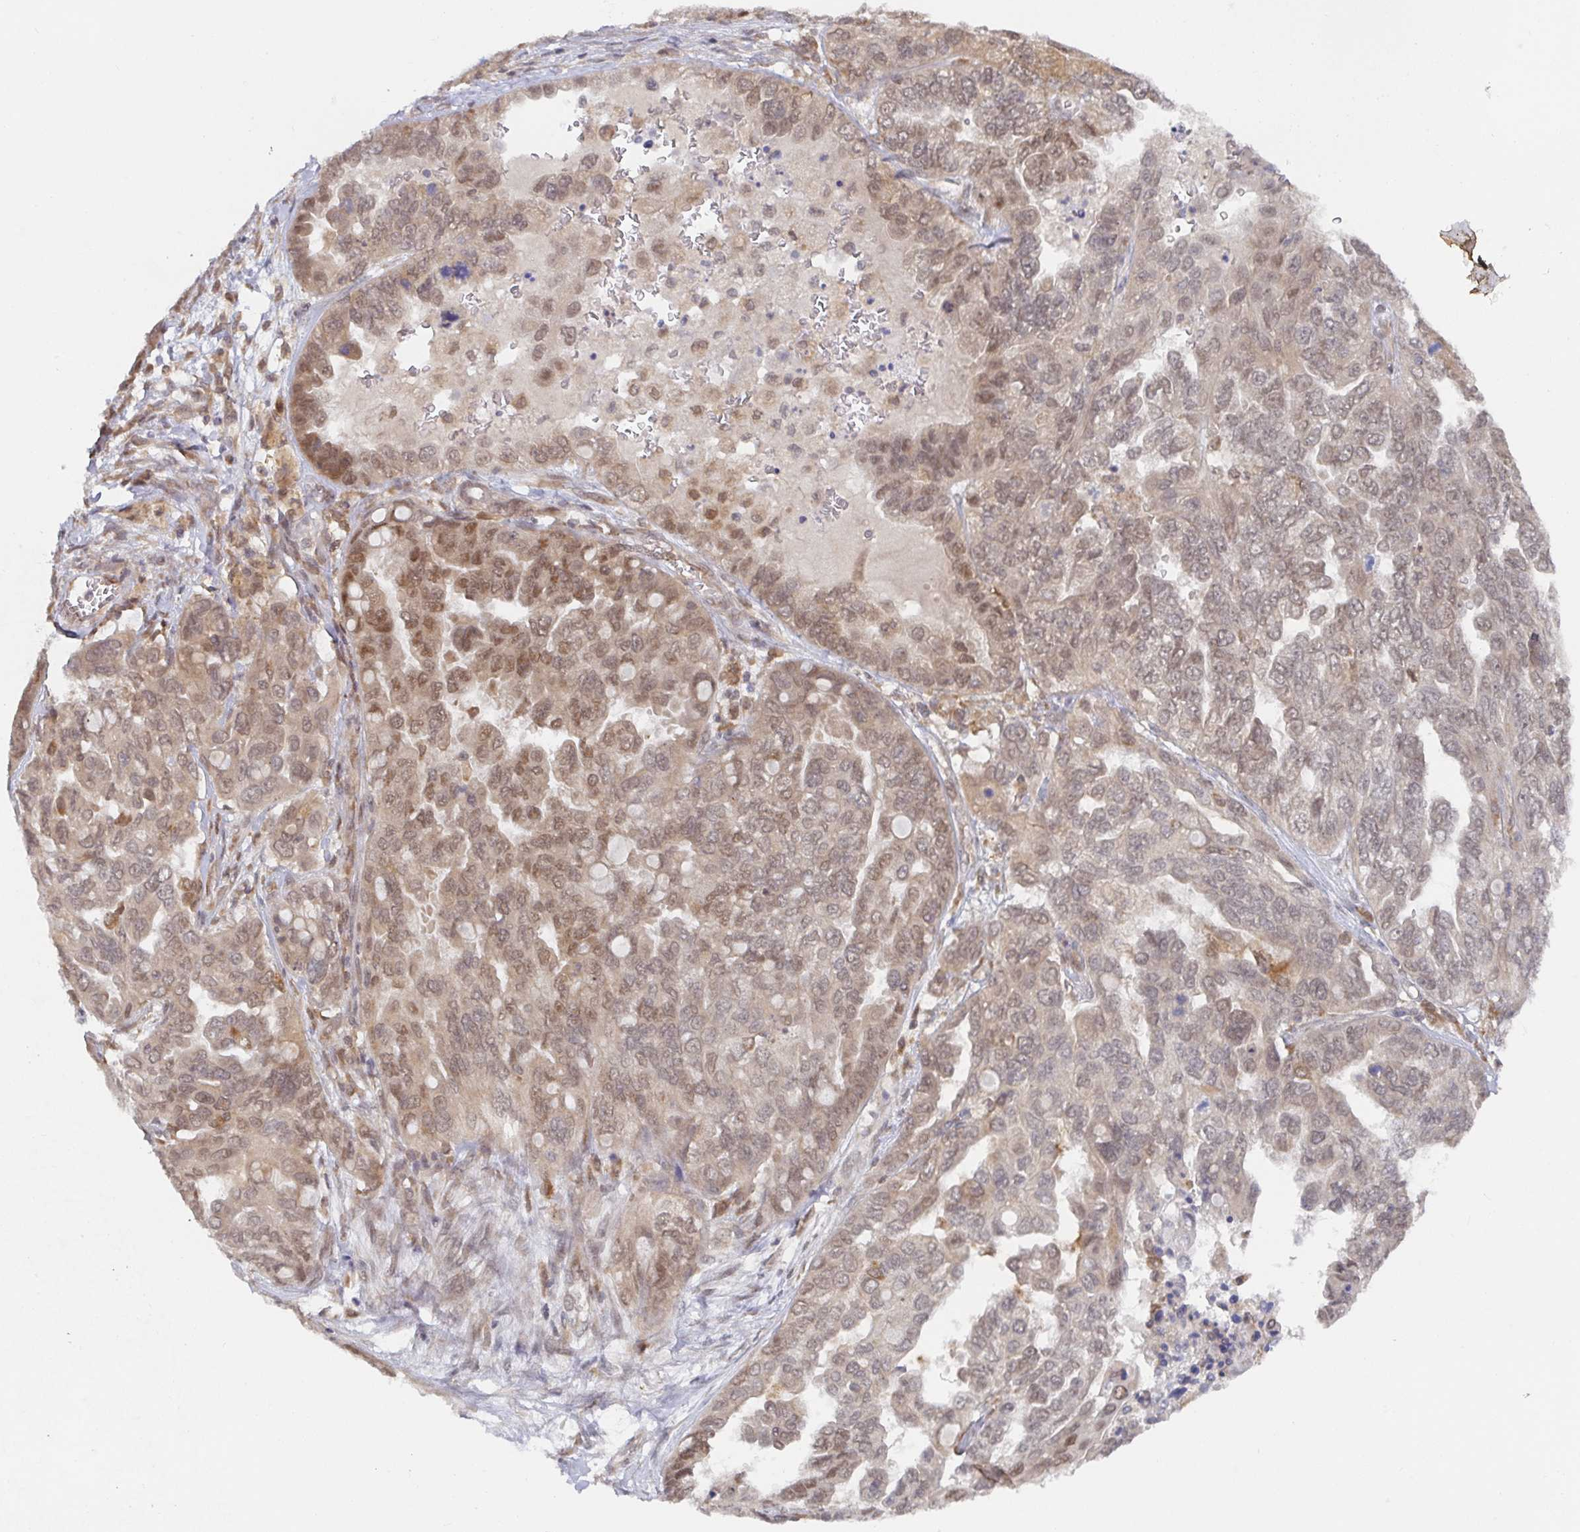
{"staining": {"intensity": "moderate", "quantity": "25%-75%", "location": "cytoplasmic/membranous,nuclear"}, "tissue": "ovarian cancer", "cell_type": "Tumor cells", "image_type": "cancer", "snomed": [{"axis": "morphology", "description": "Cystadenocarcinoma, serous, NOS"}, {"axis": "topography", "description": "Ovary"}], "caption": "Immunohistochemical staining of ovarian serous cystadenocarcinoma demonstrates medium levels of moderate cytoplasmic/membranous and nuclear protein expression in approximately 25%-75% of tumor cells. (DAB (3,3'-diaminobenzidine) = brown stain, brightfield microscopy at high magnification).", "gene": "ALG1", "patient": {"sex": "female", "age": 53}}